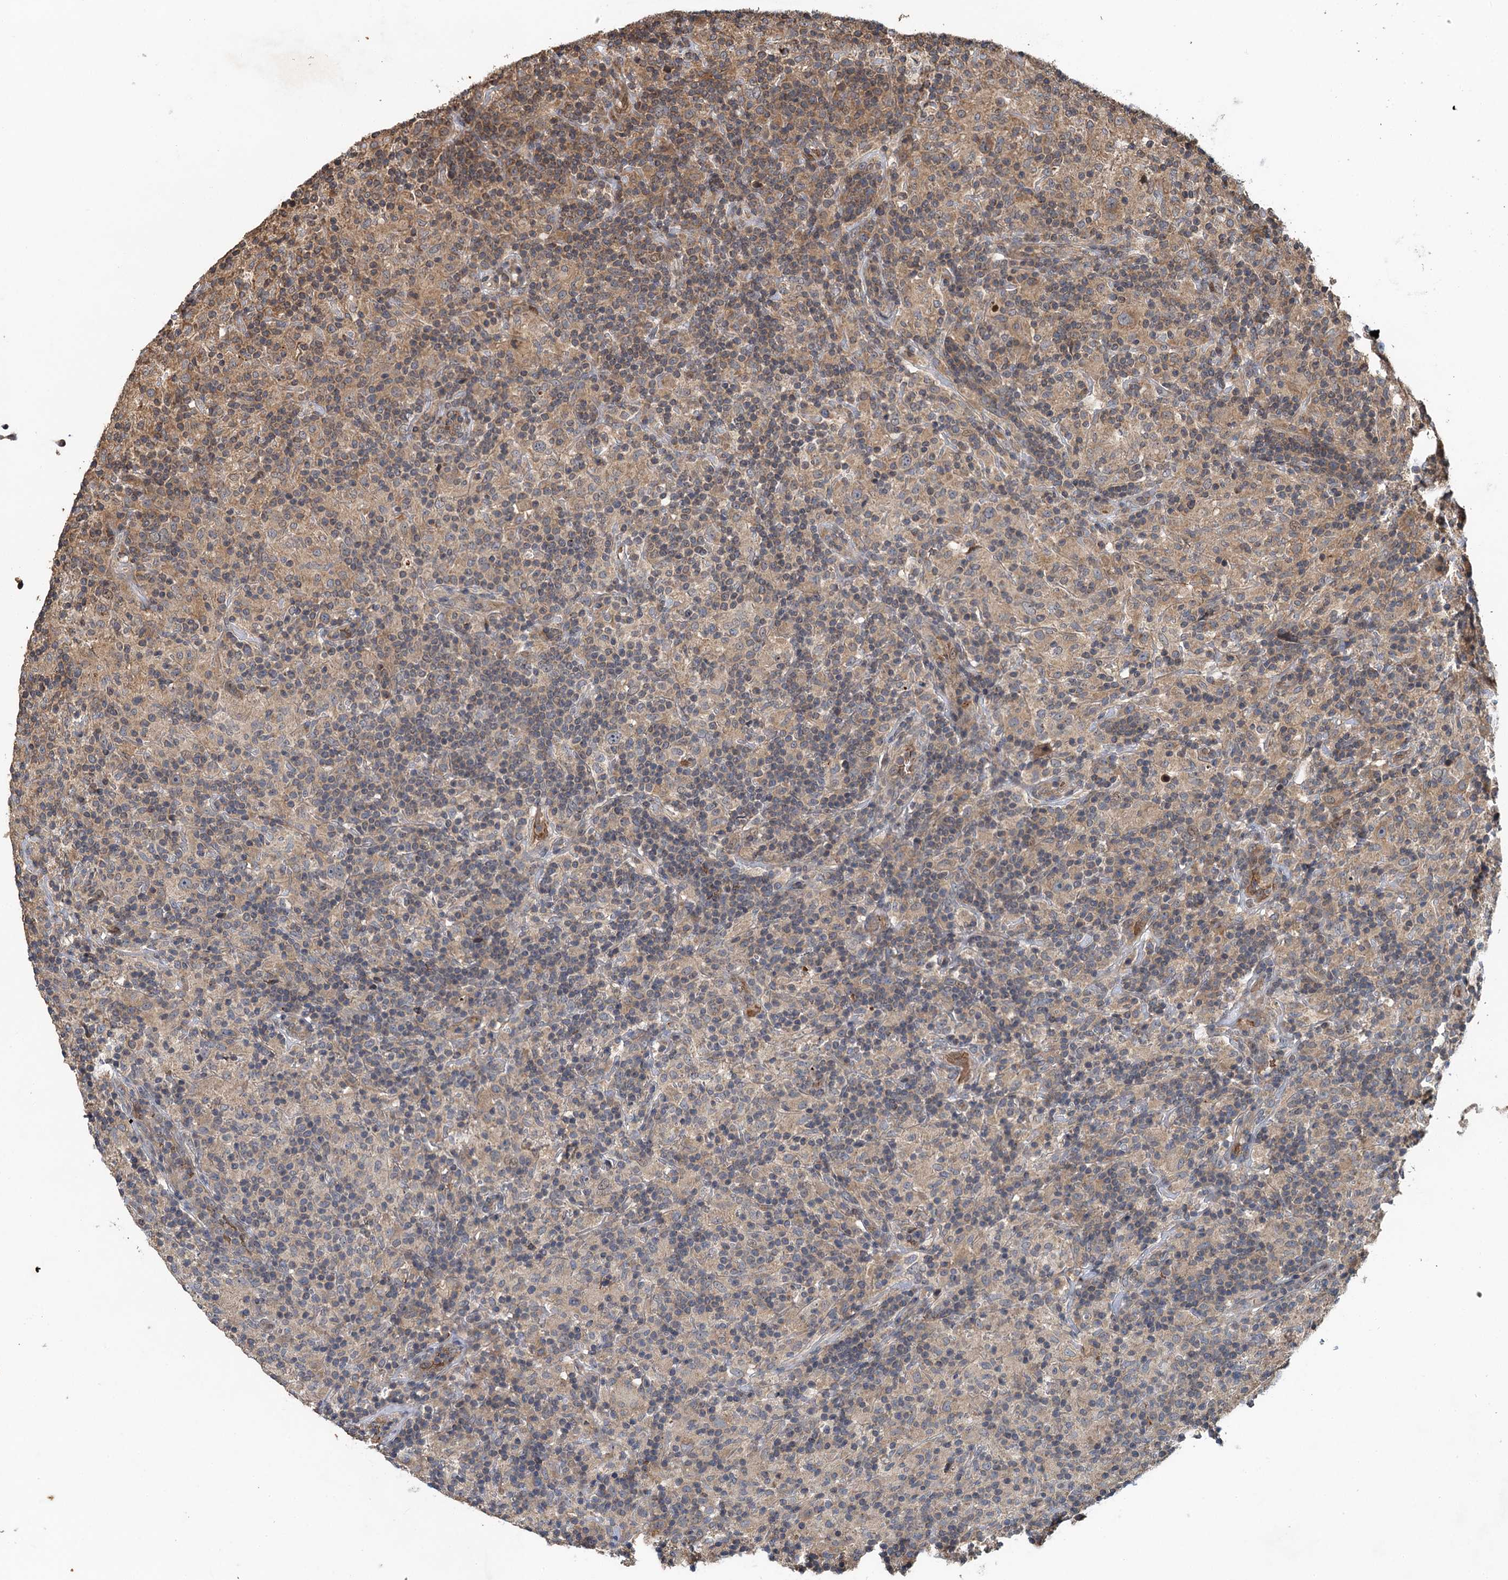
{"staining": {"intensity": "weak", "quantity": "25%-75%", "location": "cytoplasmic/membranous"}, "tissue": "lymphoma", "cell_type": "Tumor cells", "image_type": "cancer", "snomed": [{"axis": "morphology", "description": "Hodgkin's disease, NOS"}, {"axis": "topography", "description": "Lymph node"}], "caption": "Protein expression analysis of lymphoma displays weak cytoplasmic/membranous positivity in approximately 25%-75% of tumor cells.", "gene": "SNX32", "patient": {"sex": "male", "age": 70}}